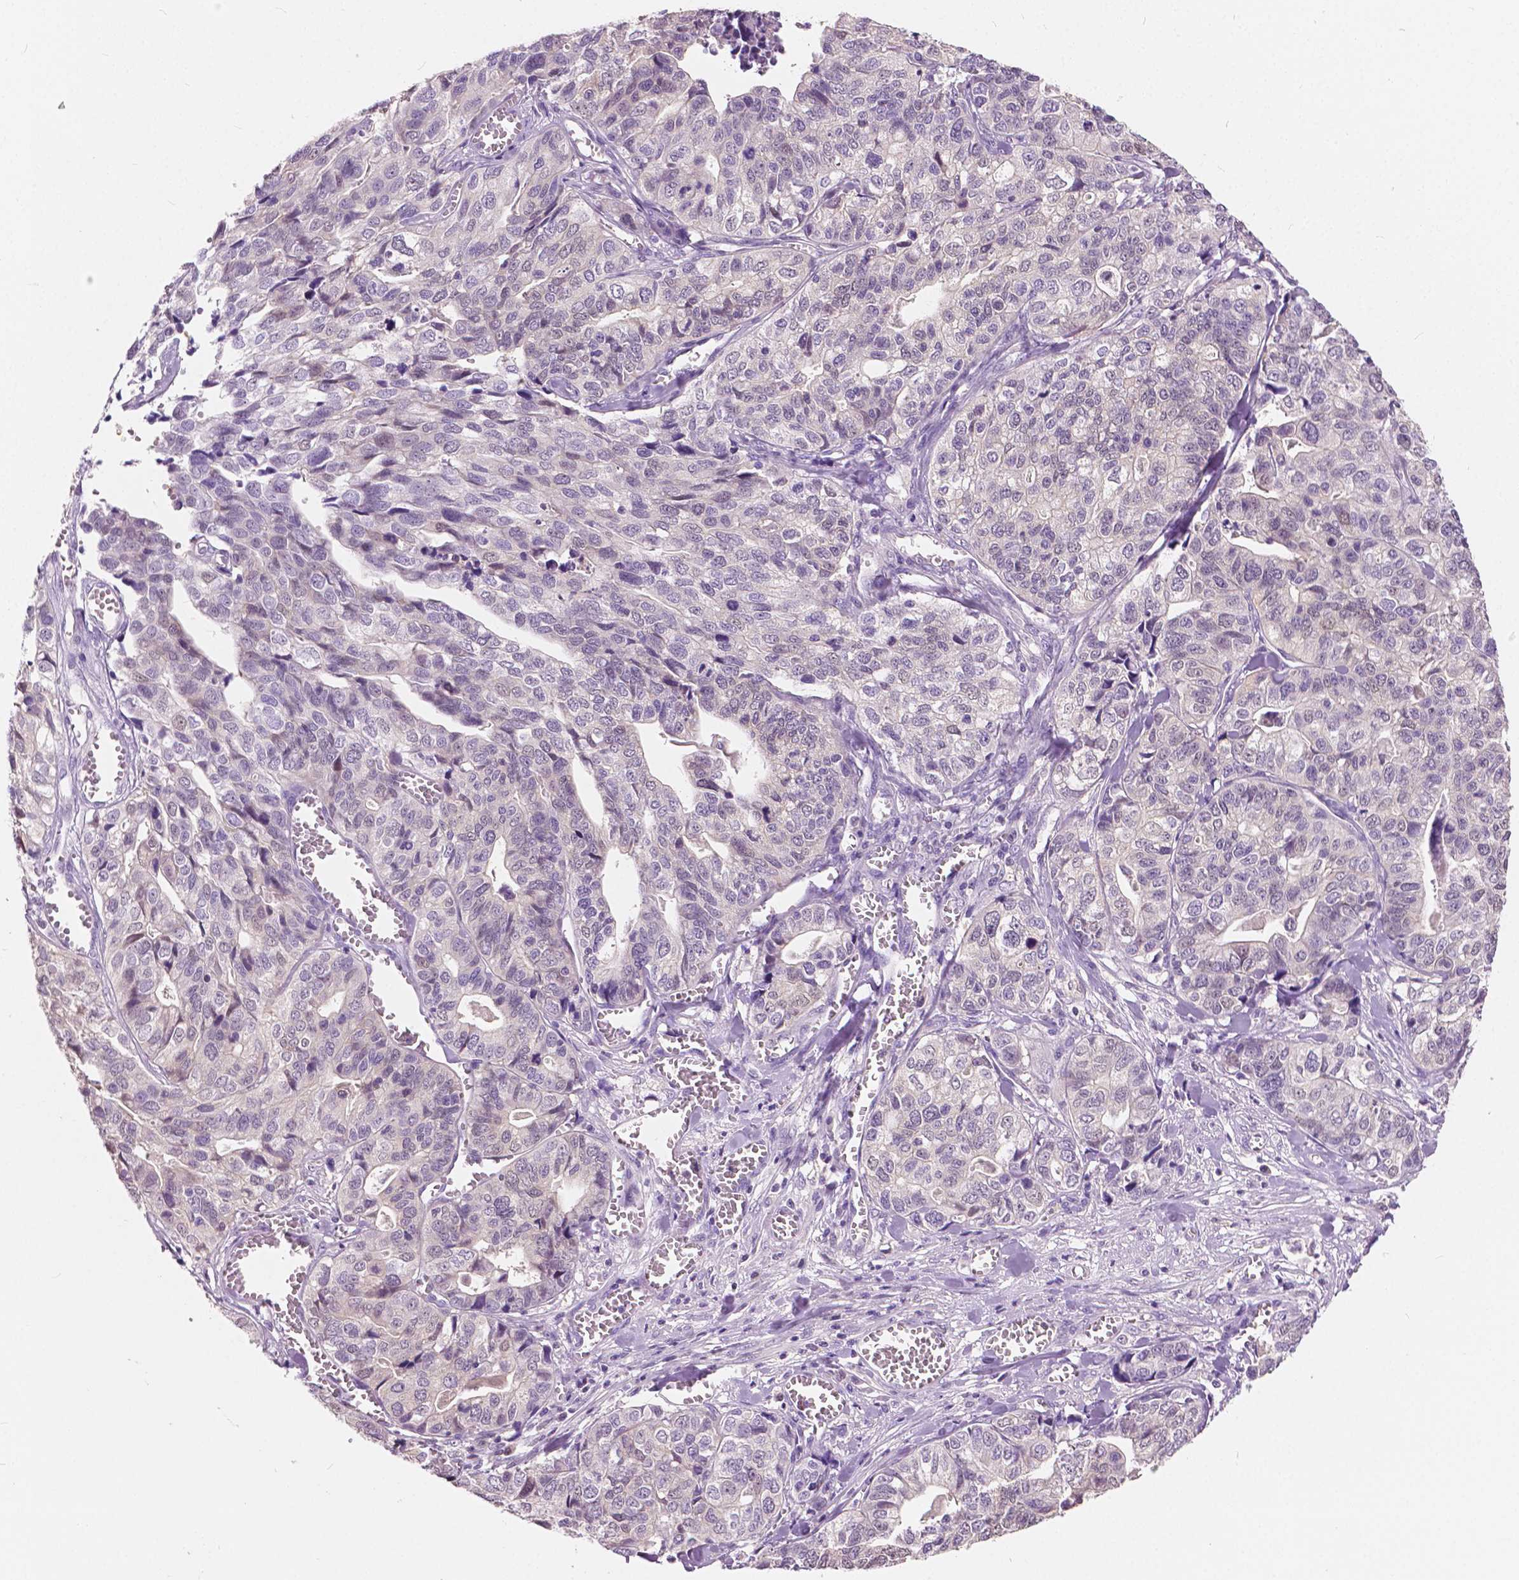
{"staining": {"intensity": "negative", "quantity": "none", "location": "none"}, "tissue": "stomach cancer", "cell_type": "Tumor cells", "image_type": "cancer", "snomed": [{"axis": "morphology", "description": "Adenocarcinoma, NOS"}, {"axis": "topography", "description": "Stomach, upper"}], "caption": "Immunohistochemistry photomicrograph of adenocarcinoma (stomach) stained for a protein (brown), which demonstrates no positivity in tumor cells.", "gene": "TKFC", "patient": {"sex": "female", "age": 67}}